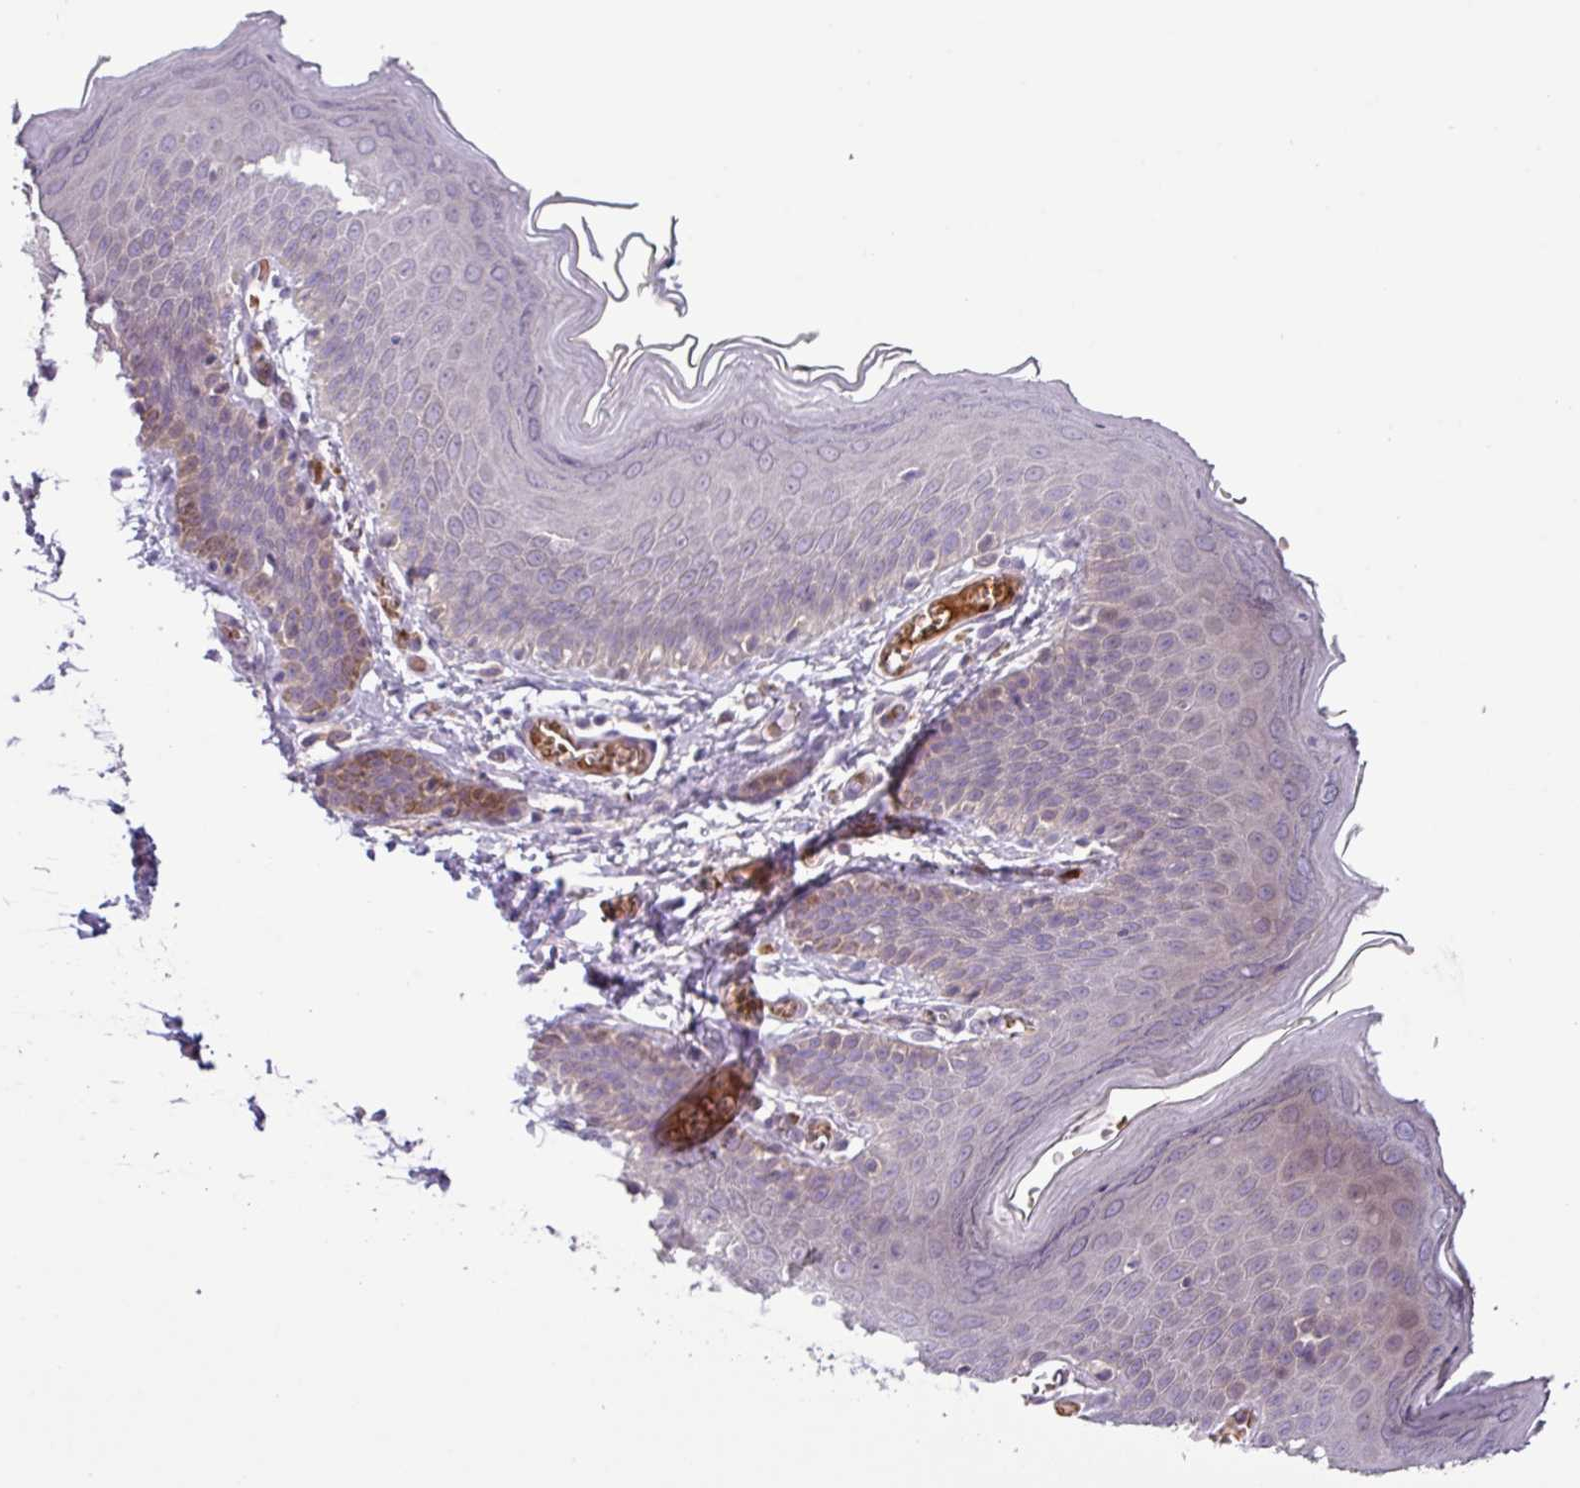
{"staining": {"intensity": "negative", "quantity": "none", "location": "none"}, "tissue": "skin", "cell_type": "Epidermal cells", "image_type": "normal", "snomed": [{"axis": "morphology", "description": "Normal tissue, NOS"}, {"axis": "topography", "description": "Anal"}], "caption": "Human skin stained for a protein using immunohistochemistry (IHC) demonstrates no staining in epidermal cells.", "gene": "SLC5A10", "patient": {"sex": "female", "age": 40}}